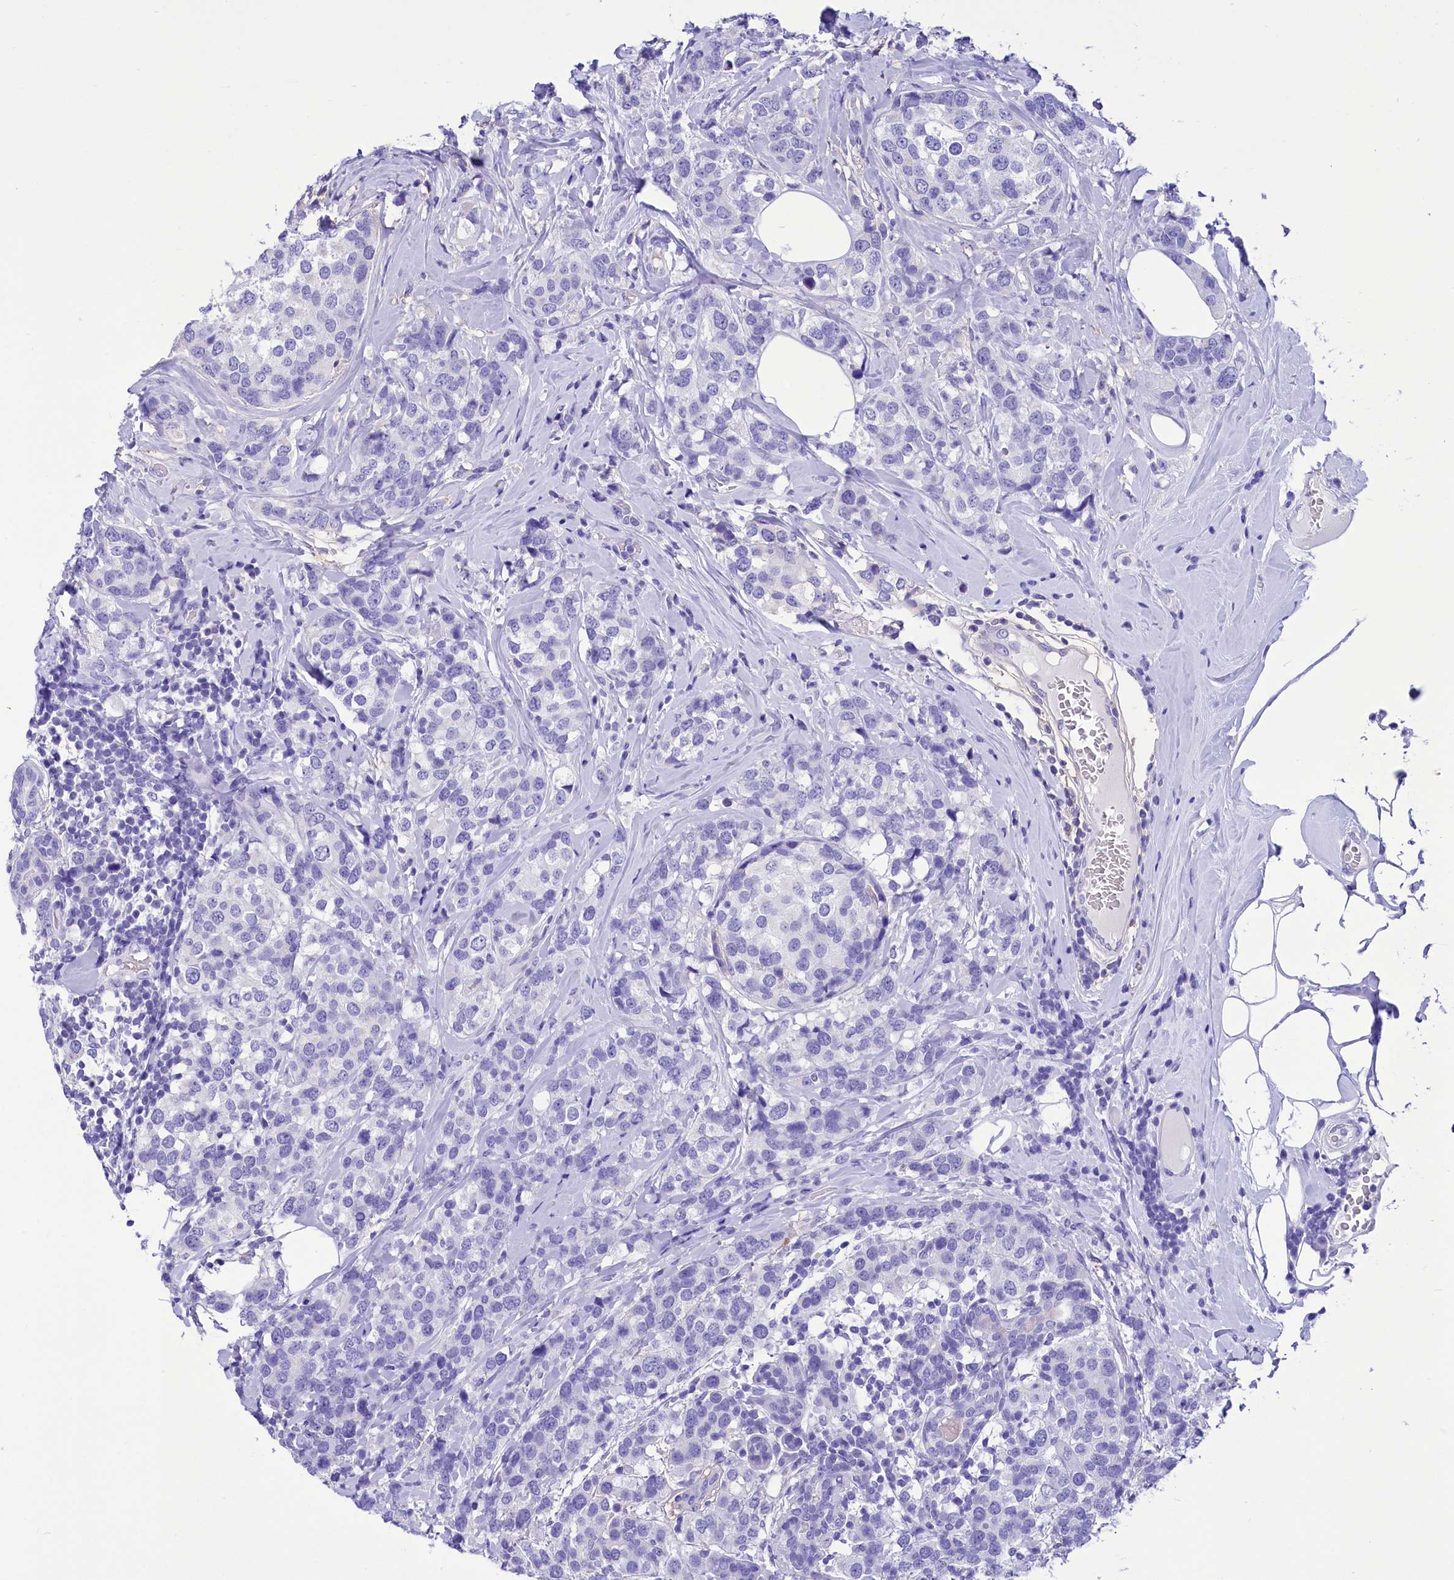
{"staining": {"intensity": "negative", "quantity": "none", "location": "none"}, "tissue": "breast cancer", "cell_type": "Tumor cells", "image_type": "cancer", "snomed": [{"axis": "morphology", "description": "Lobular carcinoma"}, {"axis": "topography", "description": "Breast"}], "caption": "Tumor cells are negative for protein expression in human breast cancer (lobular carcinoma).", "gene": "TTC36", "patient": {"sex": "female", "age": 59}}